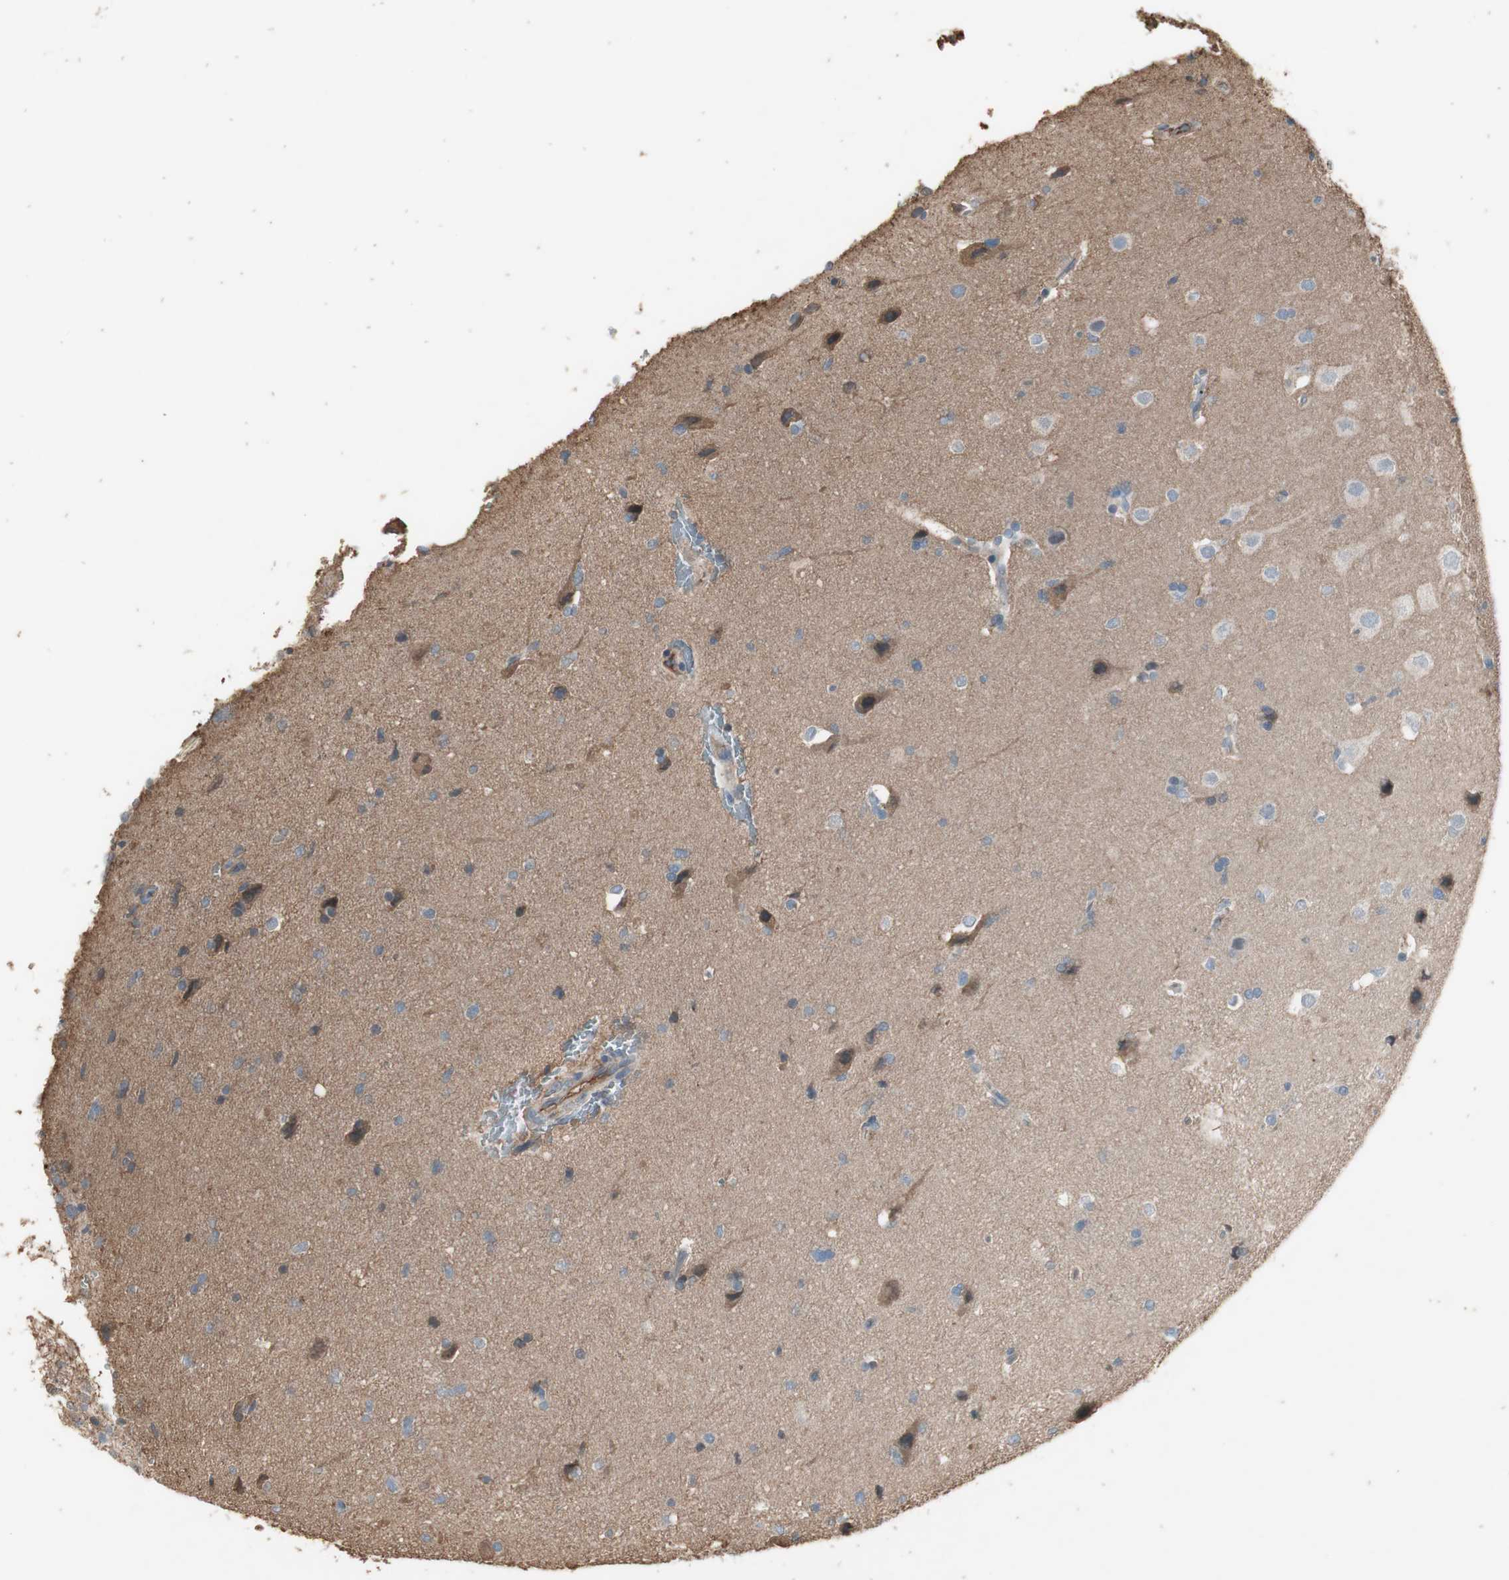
{"staining": {"intensity": "negative", "quantity": "none", "location": "none"}, "tissue": "glioma", "cell_type": "Tumor cells", "image_type": "cancer", "snomed": [{"axis": "morphology", "description": "Glioma, malignant, Low grade"}, {"axis": "topography", "description": "Brain"}], "caption": "This is an IHC micrograph of malignant glioma (low-grade). There is no positivity in tumor cells.", "gene": "MMP14", "patient": {"sex": "female", "age": 37}}